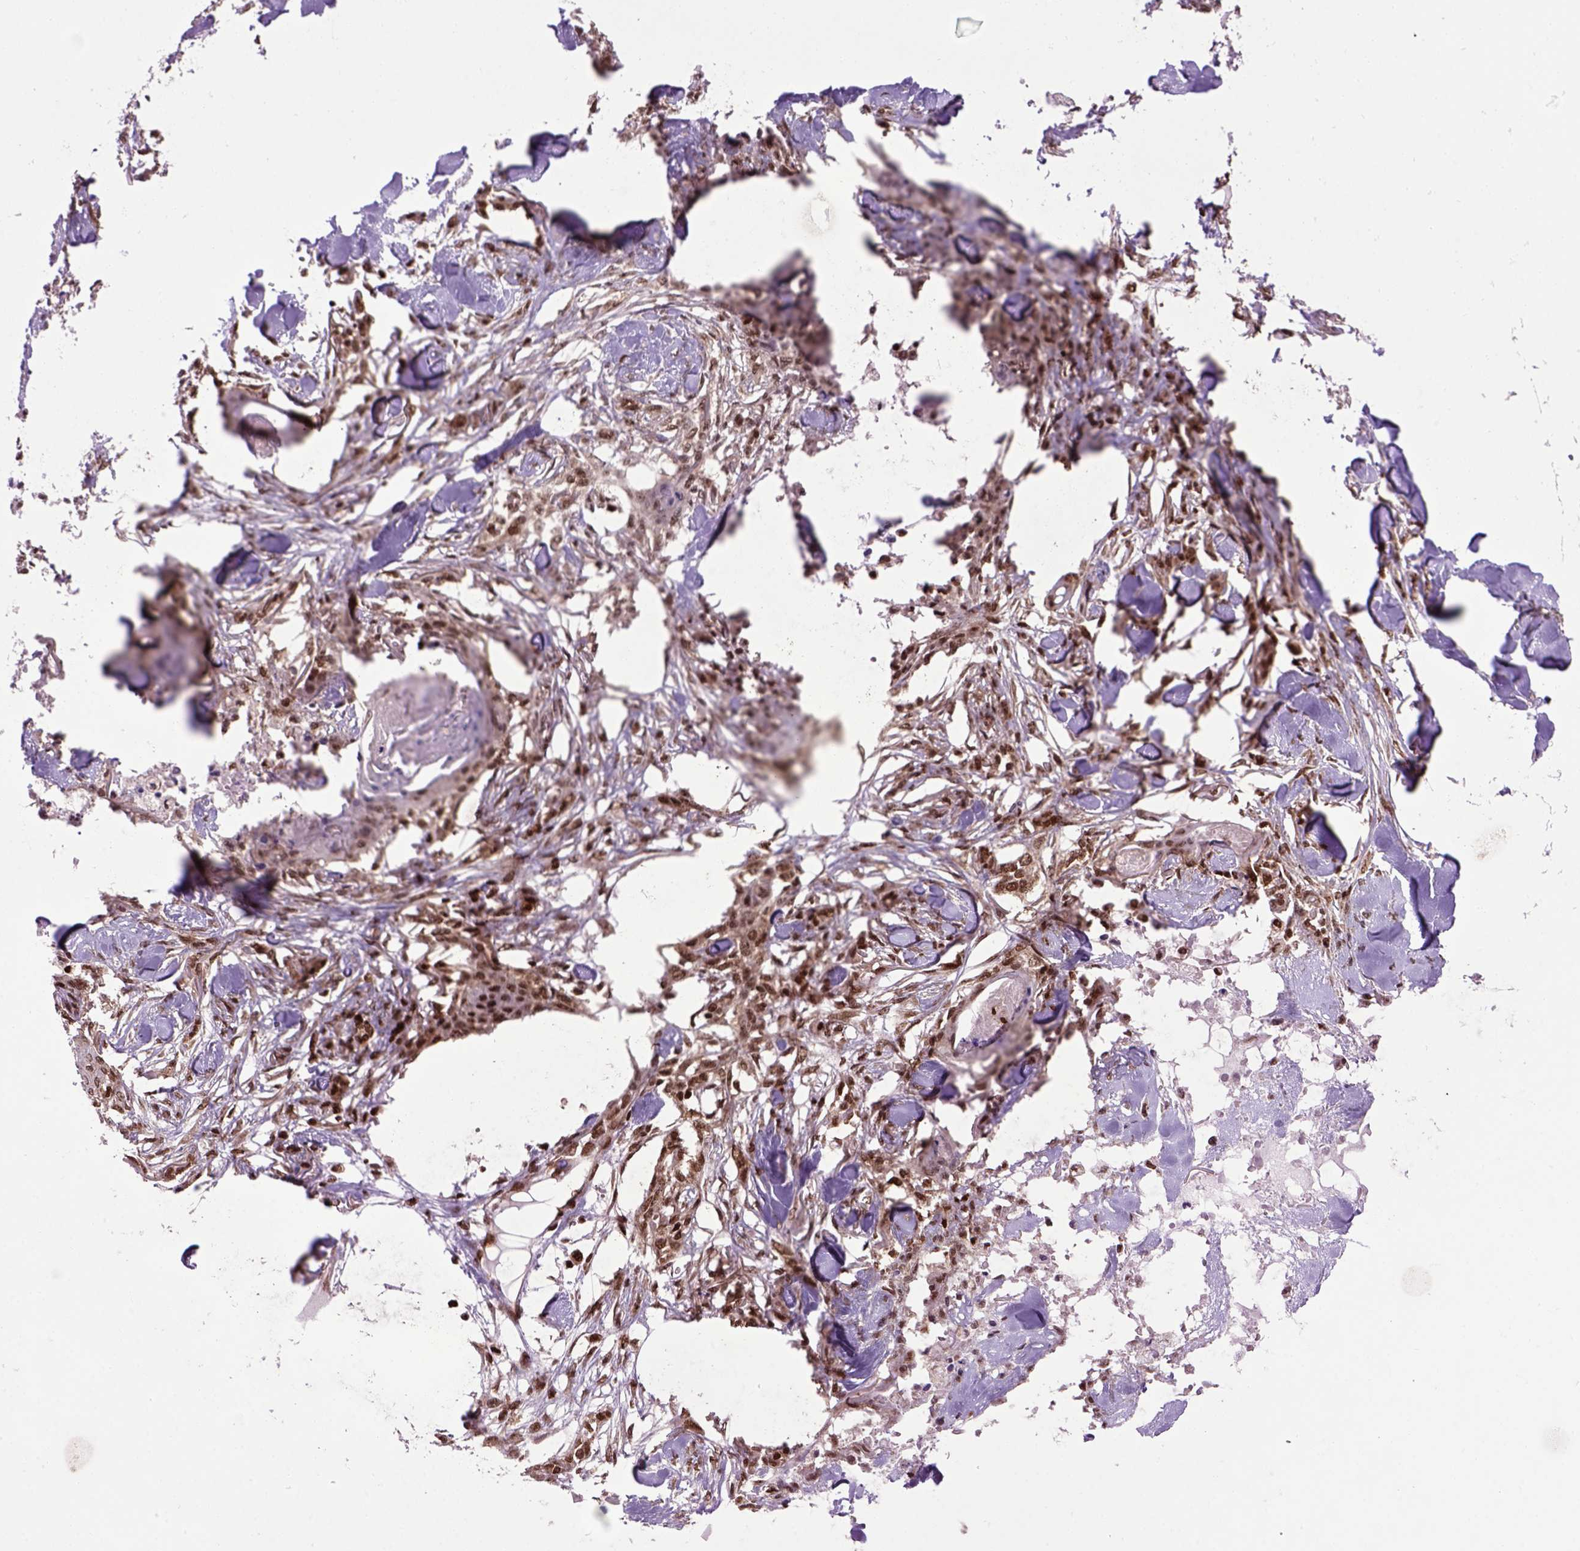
{"staining": {"intensity": "strong", "quantity": ">75%", "location": "nuclear"}, "tissue": "skin cancer", "cell_type": "Tumor cells", "image_type": "cancer", "snomed": [{"axis": "morphology", "description": "Squamous cell carcinoma, NOS"}, {"axis": "topography", "description": "Skin"}], "caption": "A histopathology image of human skin squamous cell carcinoma stained for a protein exhibits strong nuclear brown staining in tumor cells. The staining is performed using DAB (3,3'-diaminobenzidine) brown chromogen to label protein expression. The nuclei are counter-stained blue using hematoxylin.", "gene": "CELF1", "patient": {"sex": "female", "age": 59}}